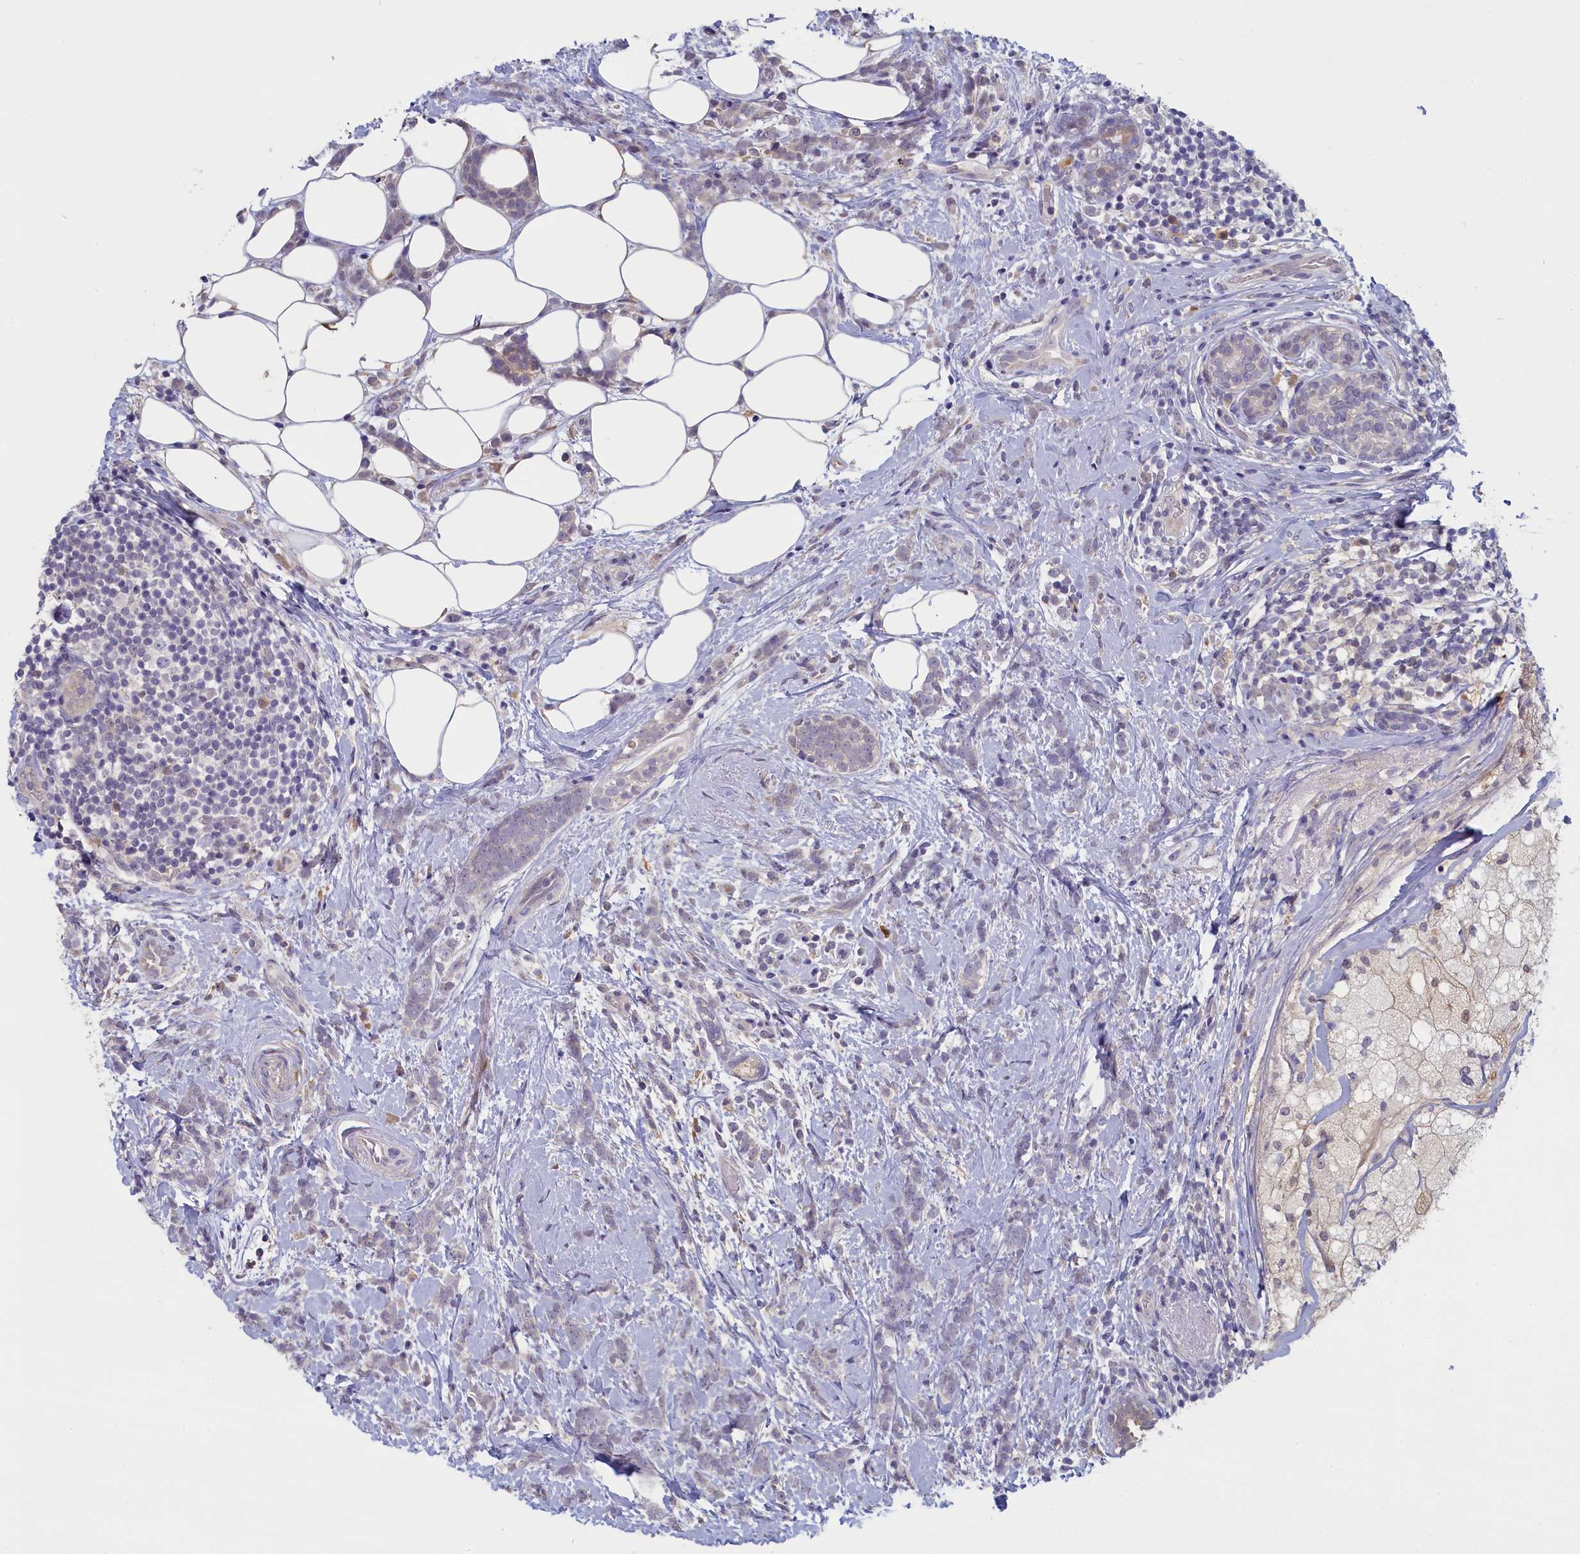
{"staining": {"intensity": "negative", "quantity": "none", "location": "none"}, "tissue": "breast cancer", "cell_type": "Tumor cells", "image_type": "cancer", "snomed": [{"axis": "morphology", "description": "Lobular carcinoma"}, {"axis": "topography", "description": "Breast"}], "caption": "Tumor cells show no significant protein staining in breast cancer.", "gene": "UCHL3", "patient": {"sex": "female", "age": 58}}